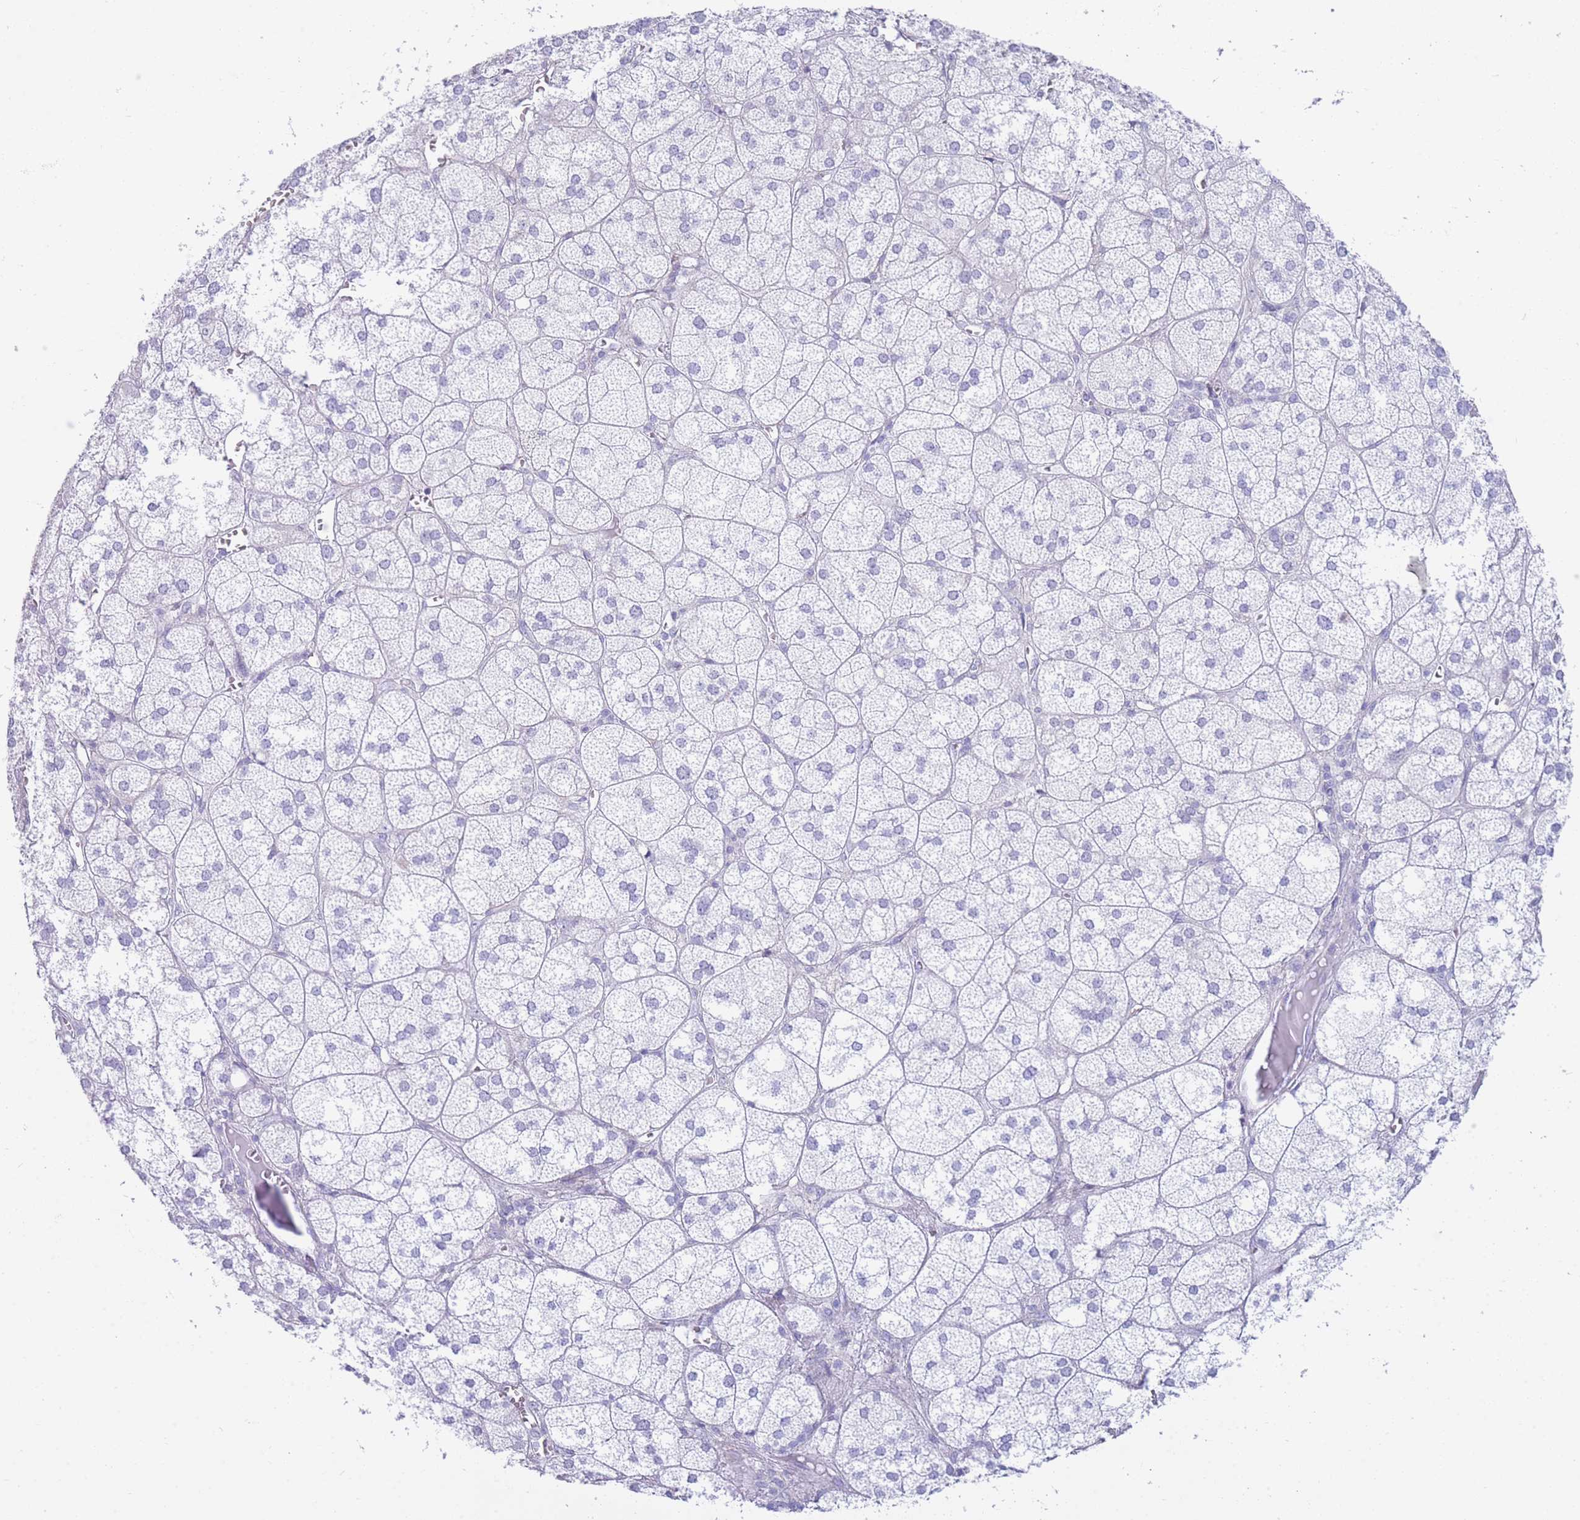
{"staining": {"intensity": "negative", "quantity": "none", "location": "none"}, "tissue": "adrenal gland", "cell_type": "Glandular cells", "image_type": "normal", "snomed": [{"axis": "morphology", "description": "Normal tissue, NOS"}, {"axis": "topography", "description": "Adrenal gland"}], "caption": "Glandular cells show no significant expression in benign adrenal gland. The staining is performed using DAB brown chromogen with nuclei counter-stained in using hematoxylin.", "gene": "XKR8", "patient": {"sex": "female", "age": 61}}